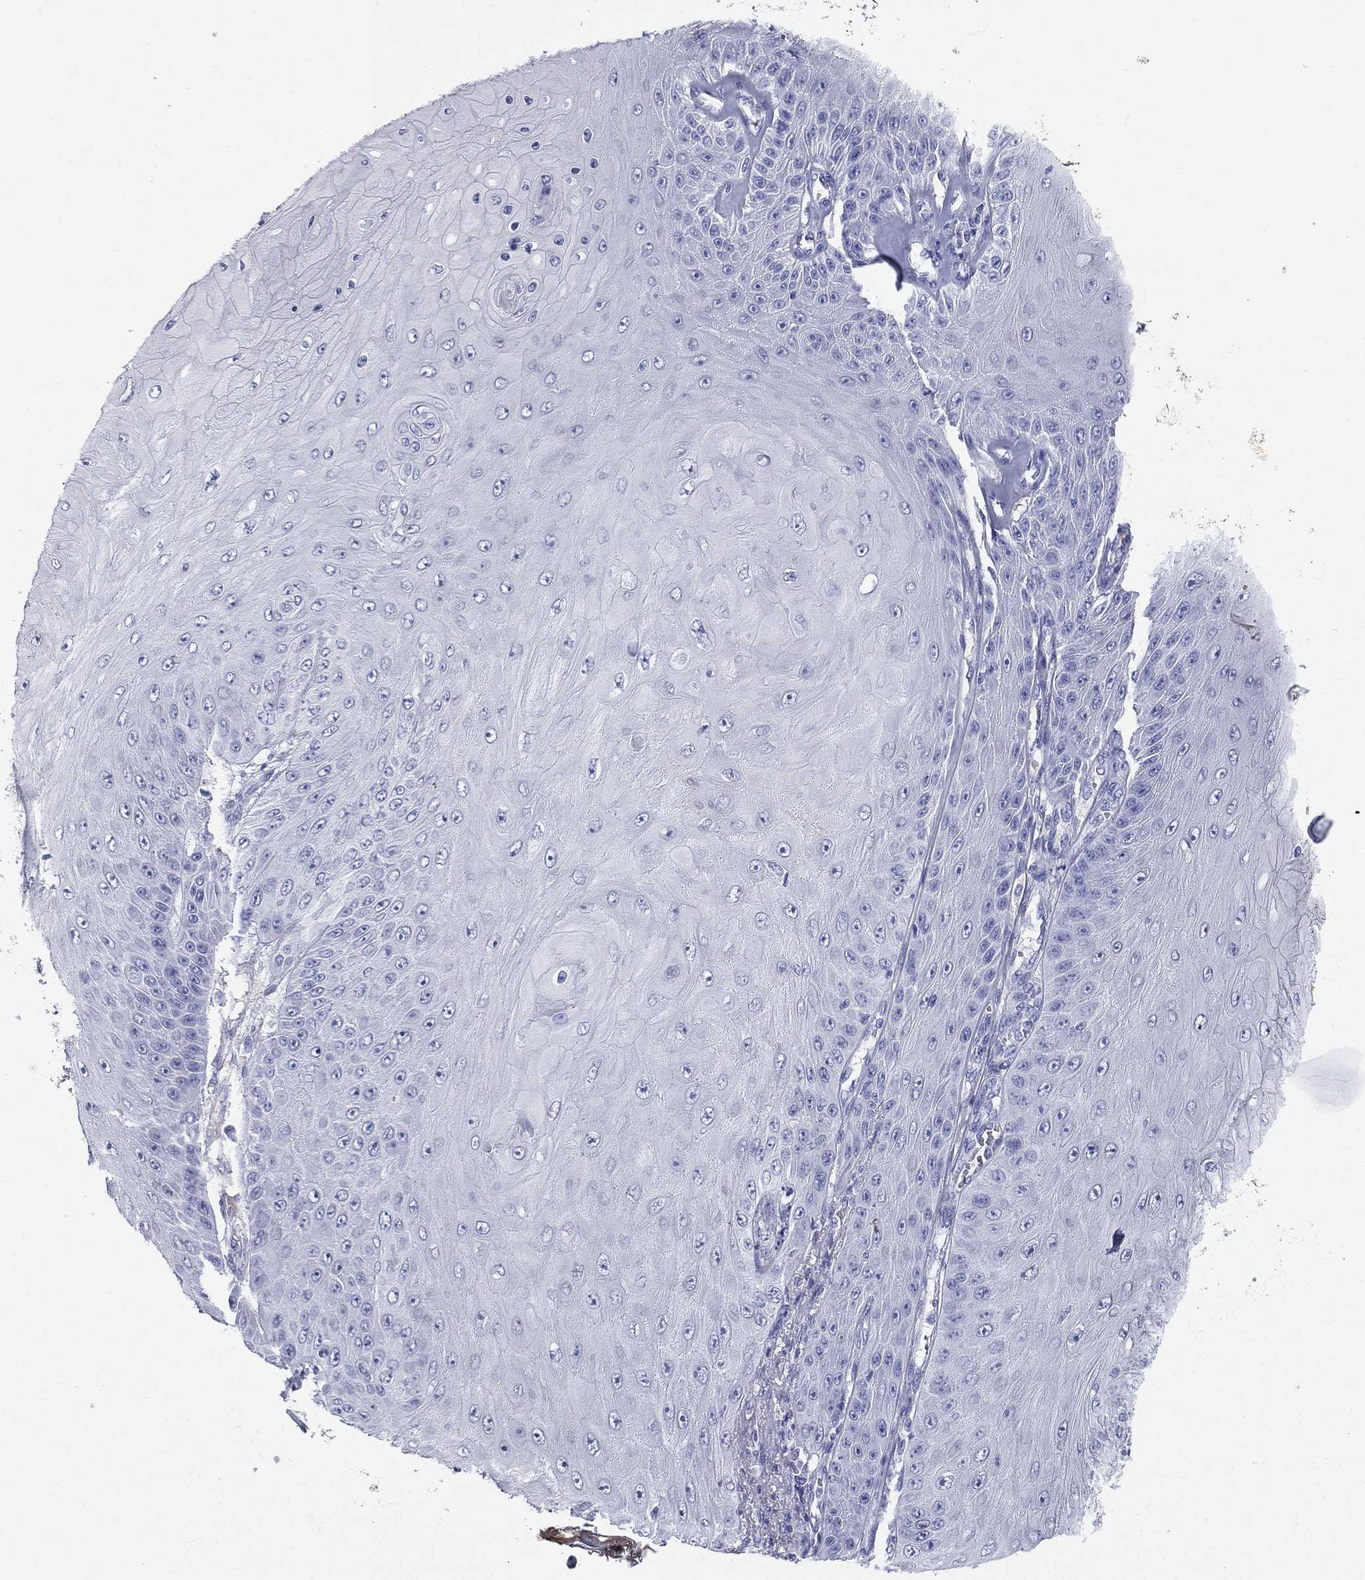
{"staining": {"intensity": "negative", "quantity": "none", "location": "none"}, "tissue": "skin cancer", "cell_type": "Tumor cells", "image_type": "cancer", "snomed": [{"axis": "morphology", "description": "Squamous cell carcinoma, NOS"}, {"axis": "topography", "description": "Skin"}], "caption": "High magnification brightfield microscopy of squamous cell carcinoma (skin) stained with DAB (brown) and counterstained with hematoxylin (blue): tumor cells show no significant staining.", "gene": "HP", "patient": {"sex": "male", "age": 62}}